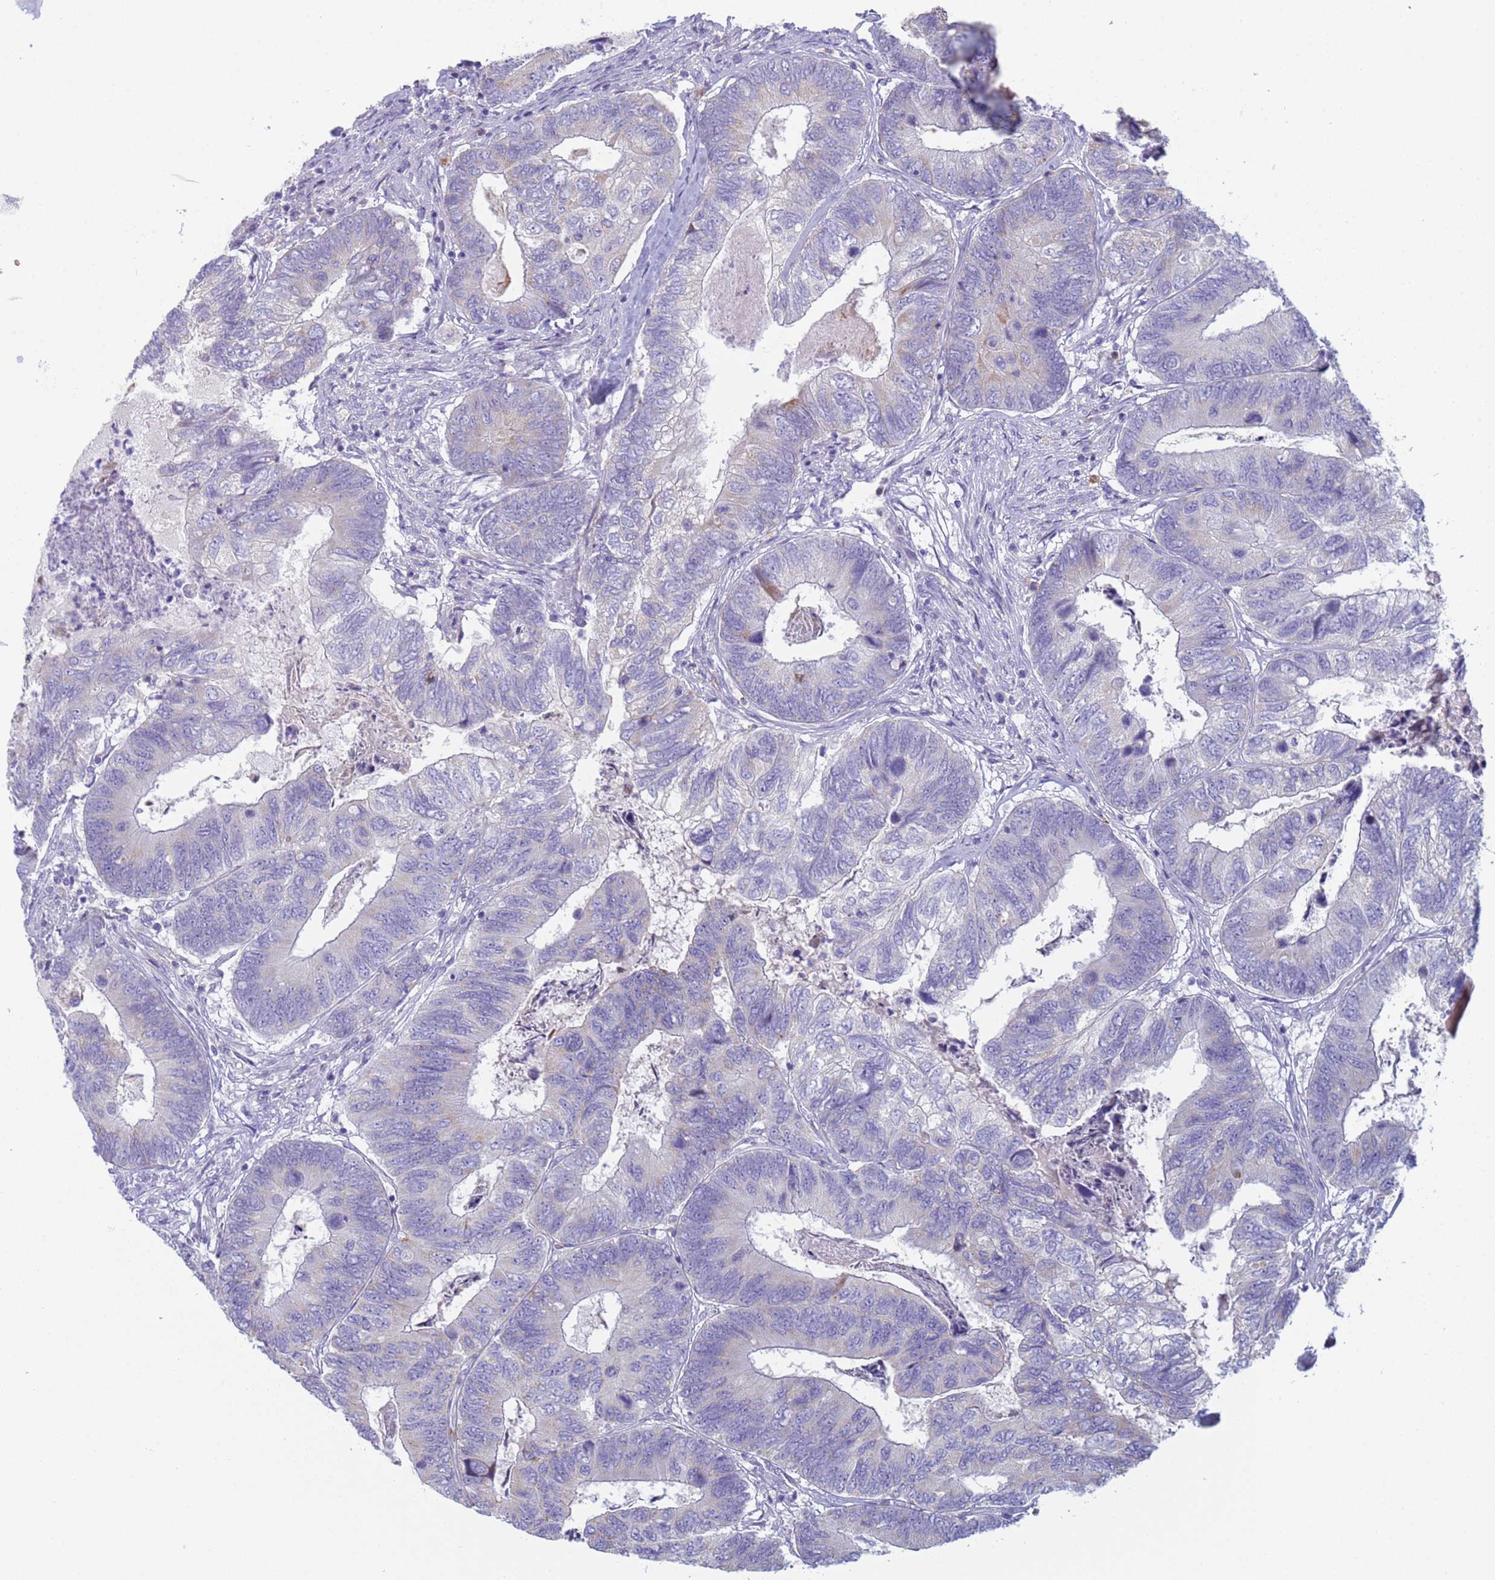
{"staining": {"intensity": "negative", "quantity": "none", "location": "none"}, "tissue": "colorectal cancer", "cell_type": "Tumor cells", "image_type": "cancer", "snomed": [{"axis": "morphology", "description": "Adenocarcinoma, NOS"}, {"axis": "topography", "description": "Colon"}], "caption": "High power microscopy histopathology image of an immunohistochemistry (IHC) histopathology image of colorectal cancer (adenocarcinoma), revealing no significant staining in tumor cells. (DAB (3,3'-diaminobenzidine) immunohistochemistry visualized using brightfield microscopy, high magnification).", "gene": "CR1", "patient": {"sex": "female", "age": 67}}